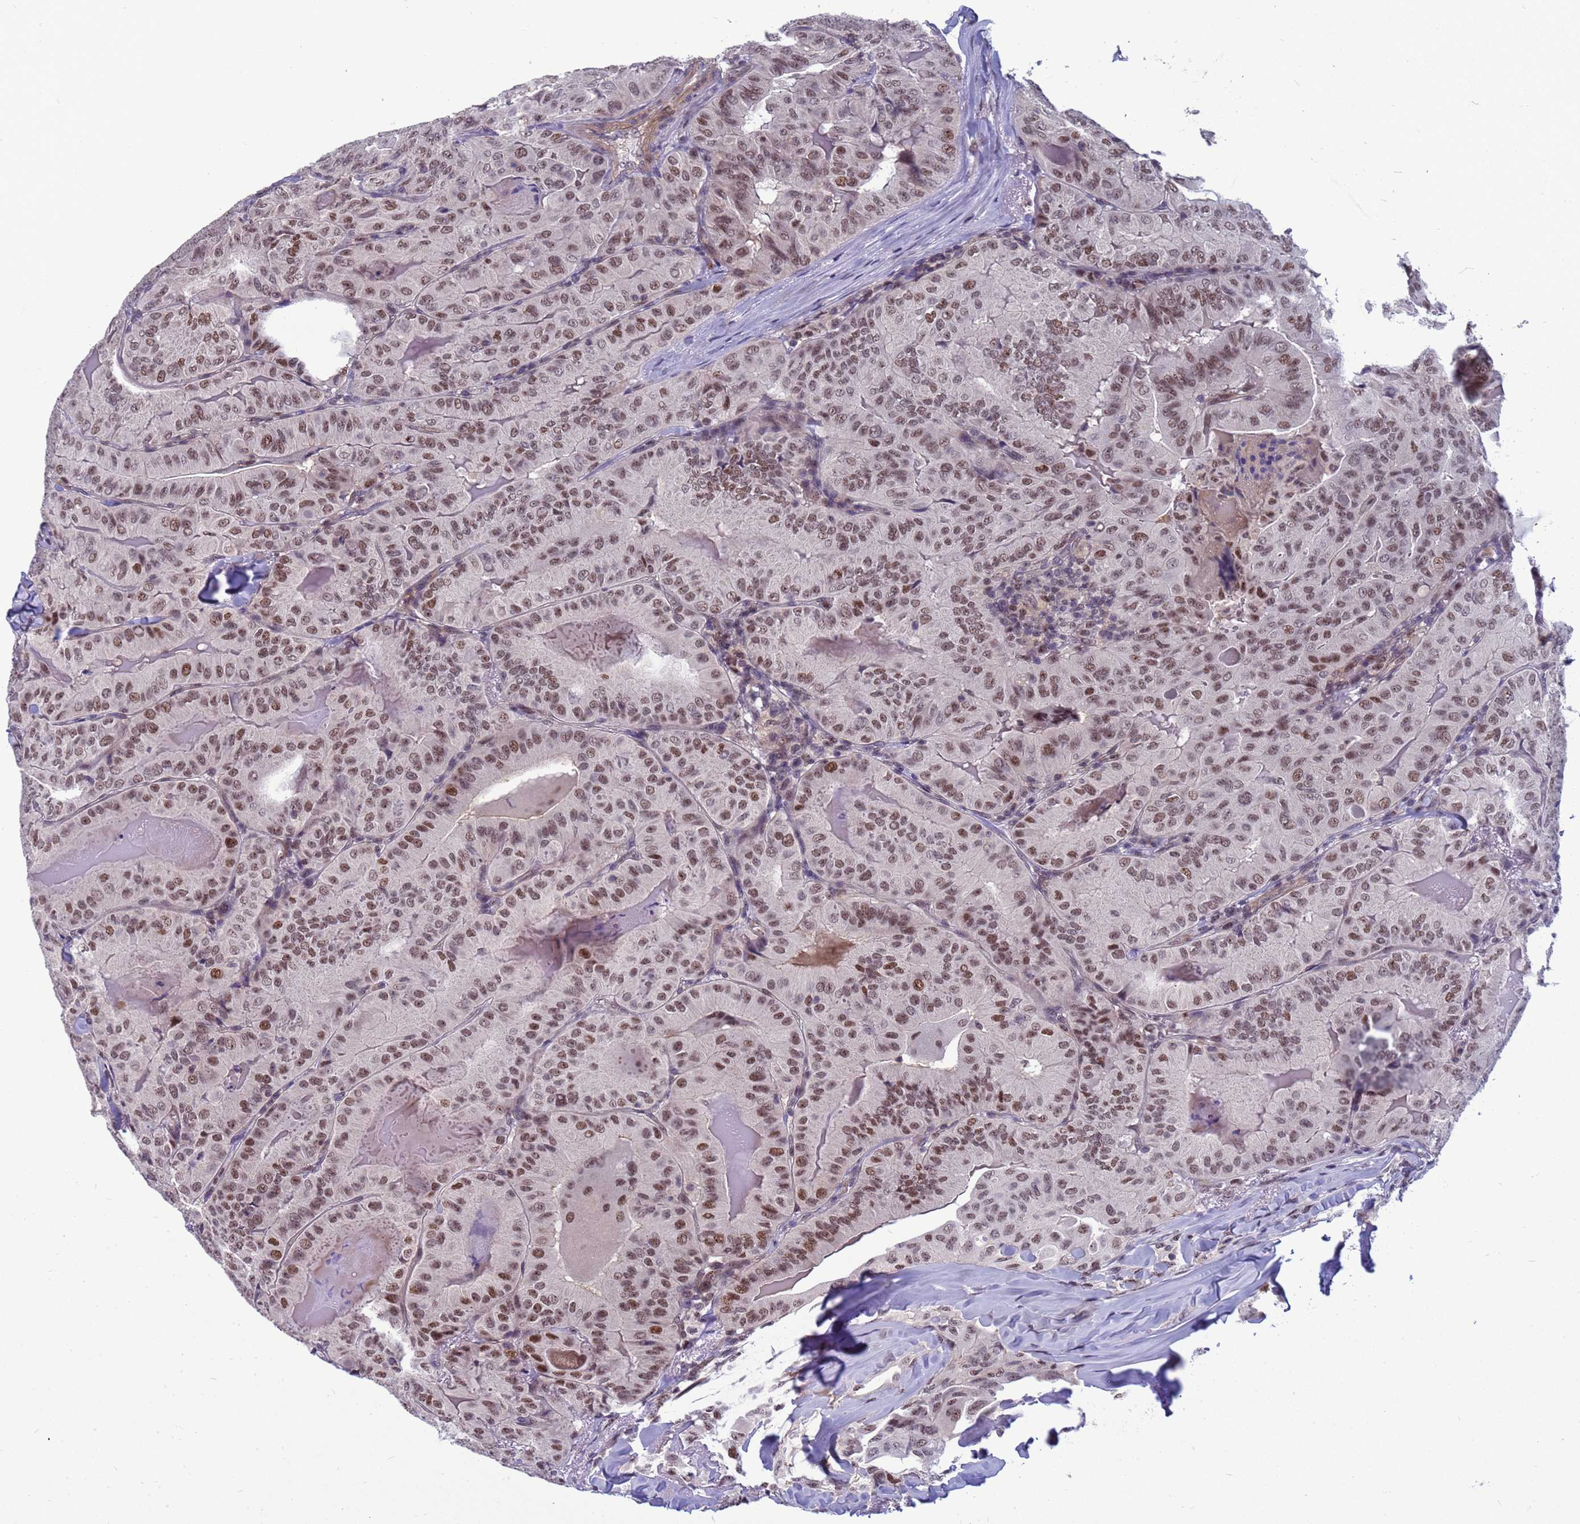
{"staining": {"intensity": "moderate", "quantity": ">75%", "location": "nuclear"}, "tissue": "thyroid cancer", "cell_type": "Tumor cells", "image_type": "cancer", "snomed": [{"axis": "morphology", "description": "Papillary adenocarcinoma, NOS"}, {"axis": "topography", "description": "Thyroid gland"}], "caption": "Immunohistochemical staining of human thyroid cancer reveals moderate nuclear protein positivity in approximately >75% of tumor cells. The staining was performed using DAB (3,3'-diaminobenzidine) to visualize the protein expression in brown, while the nuclei were stained in blue with hematoxylin (Magnification: 20x).", "gene": "NSL1", "patient": {"sex": "female", "age": 68}}